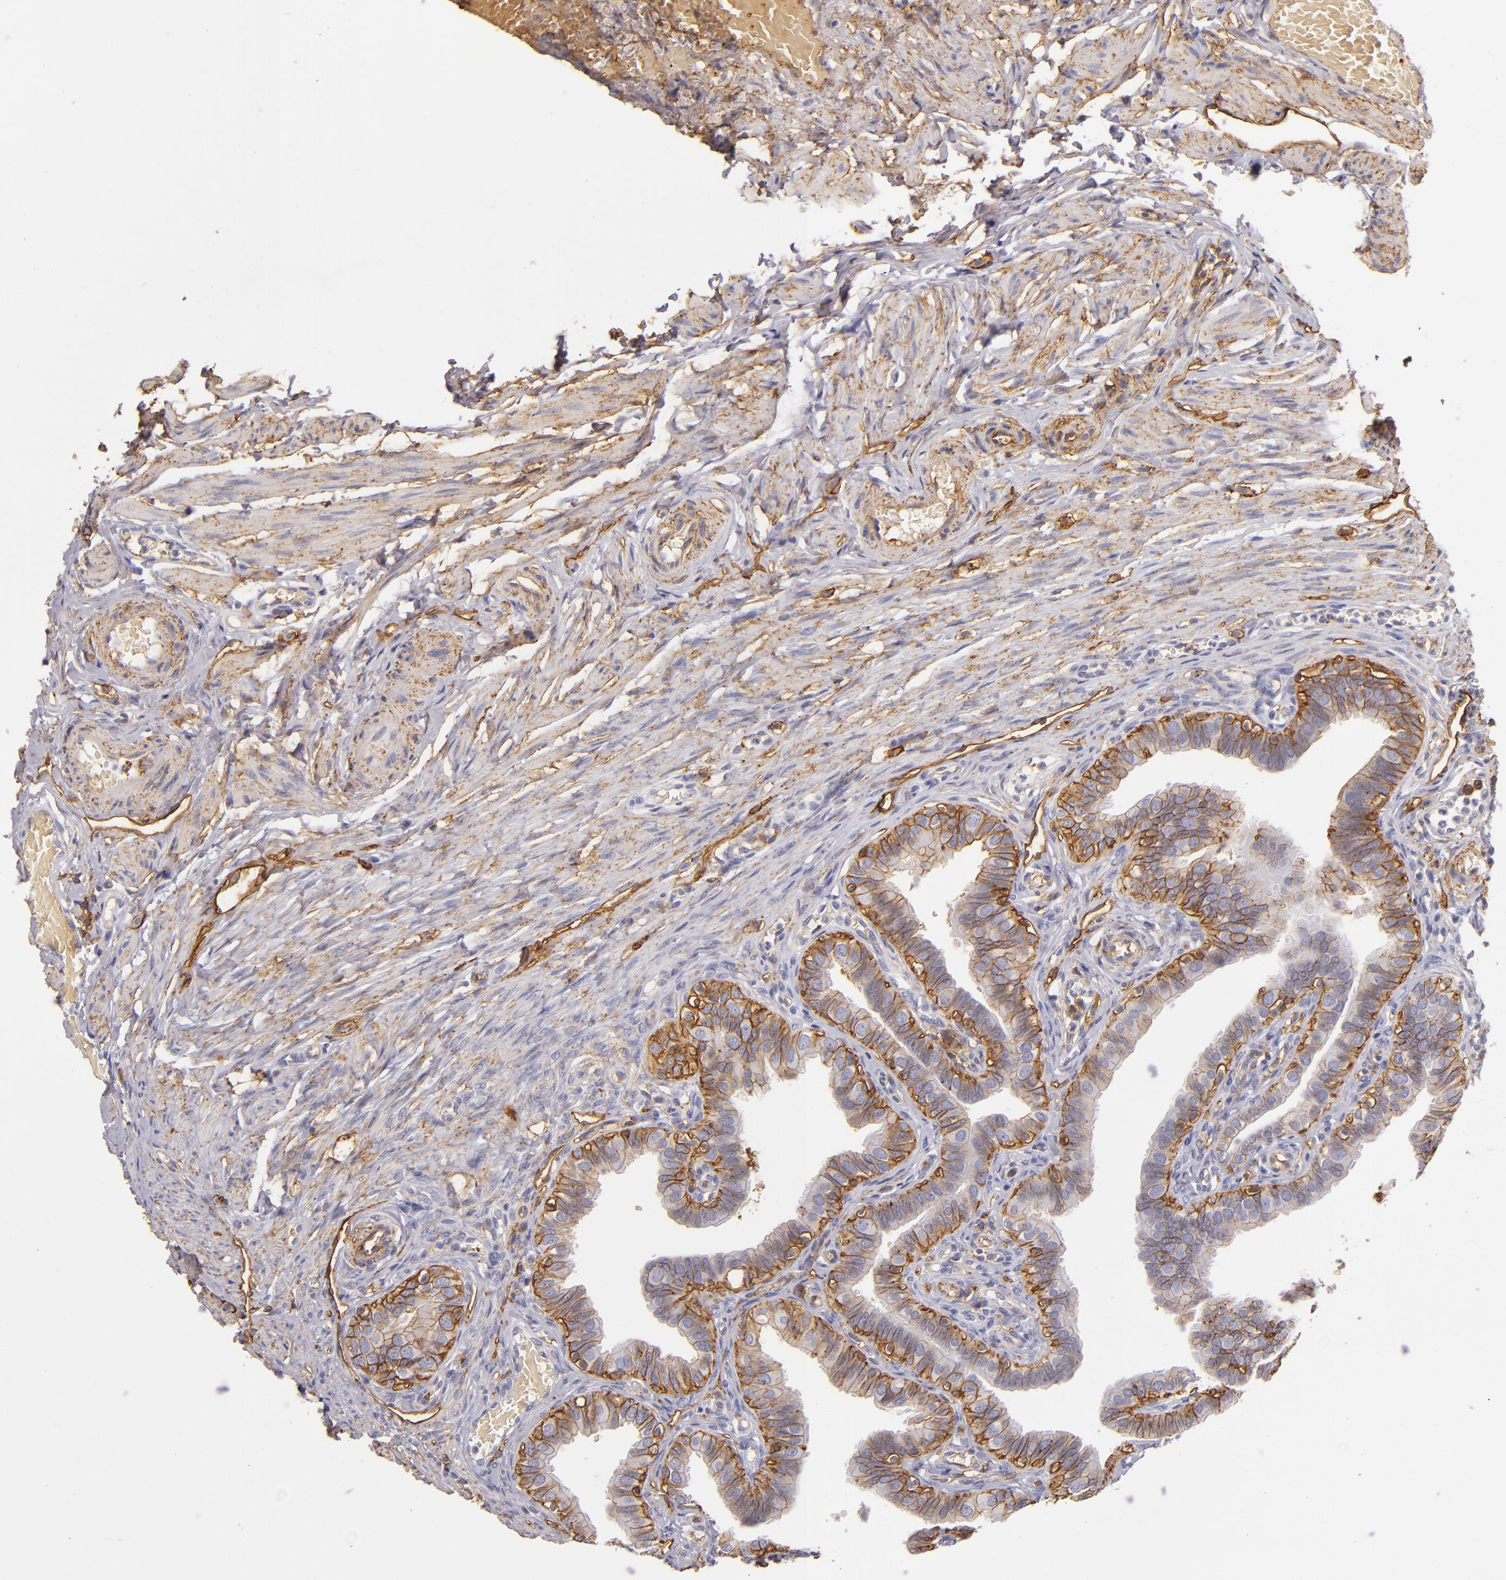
{"staining": {"intensity": "strong", "quantity": ">75%", "location": "cytoplasmic/membranous"}, "tissue": "fallopian tube", "cell_type": "Glandular cells", "image_type": "normal", "snomed": [{"axis": "morphology", "description": "Normal tissue, NOS"}, {"axis": "topography", "description": "Fallopian tube"}, {"axis": "topography", "description": "Ovary"}], "caption": "The histopathology image demonstrates staining of normal fallopian tube, revealing strong cytoplasmic/membranous protein positivity (brown color) within glandular cells.", "gene": "CD9", "patient": {"sex": "female", "age": 51}}